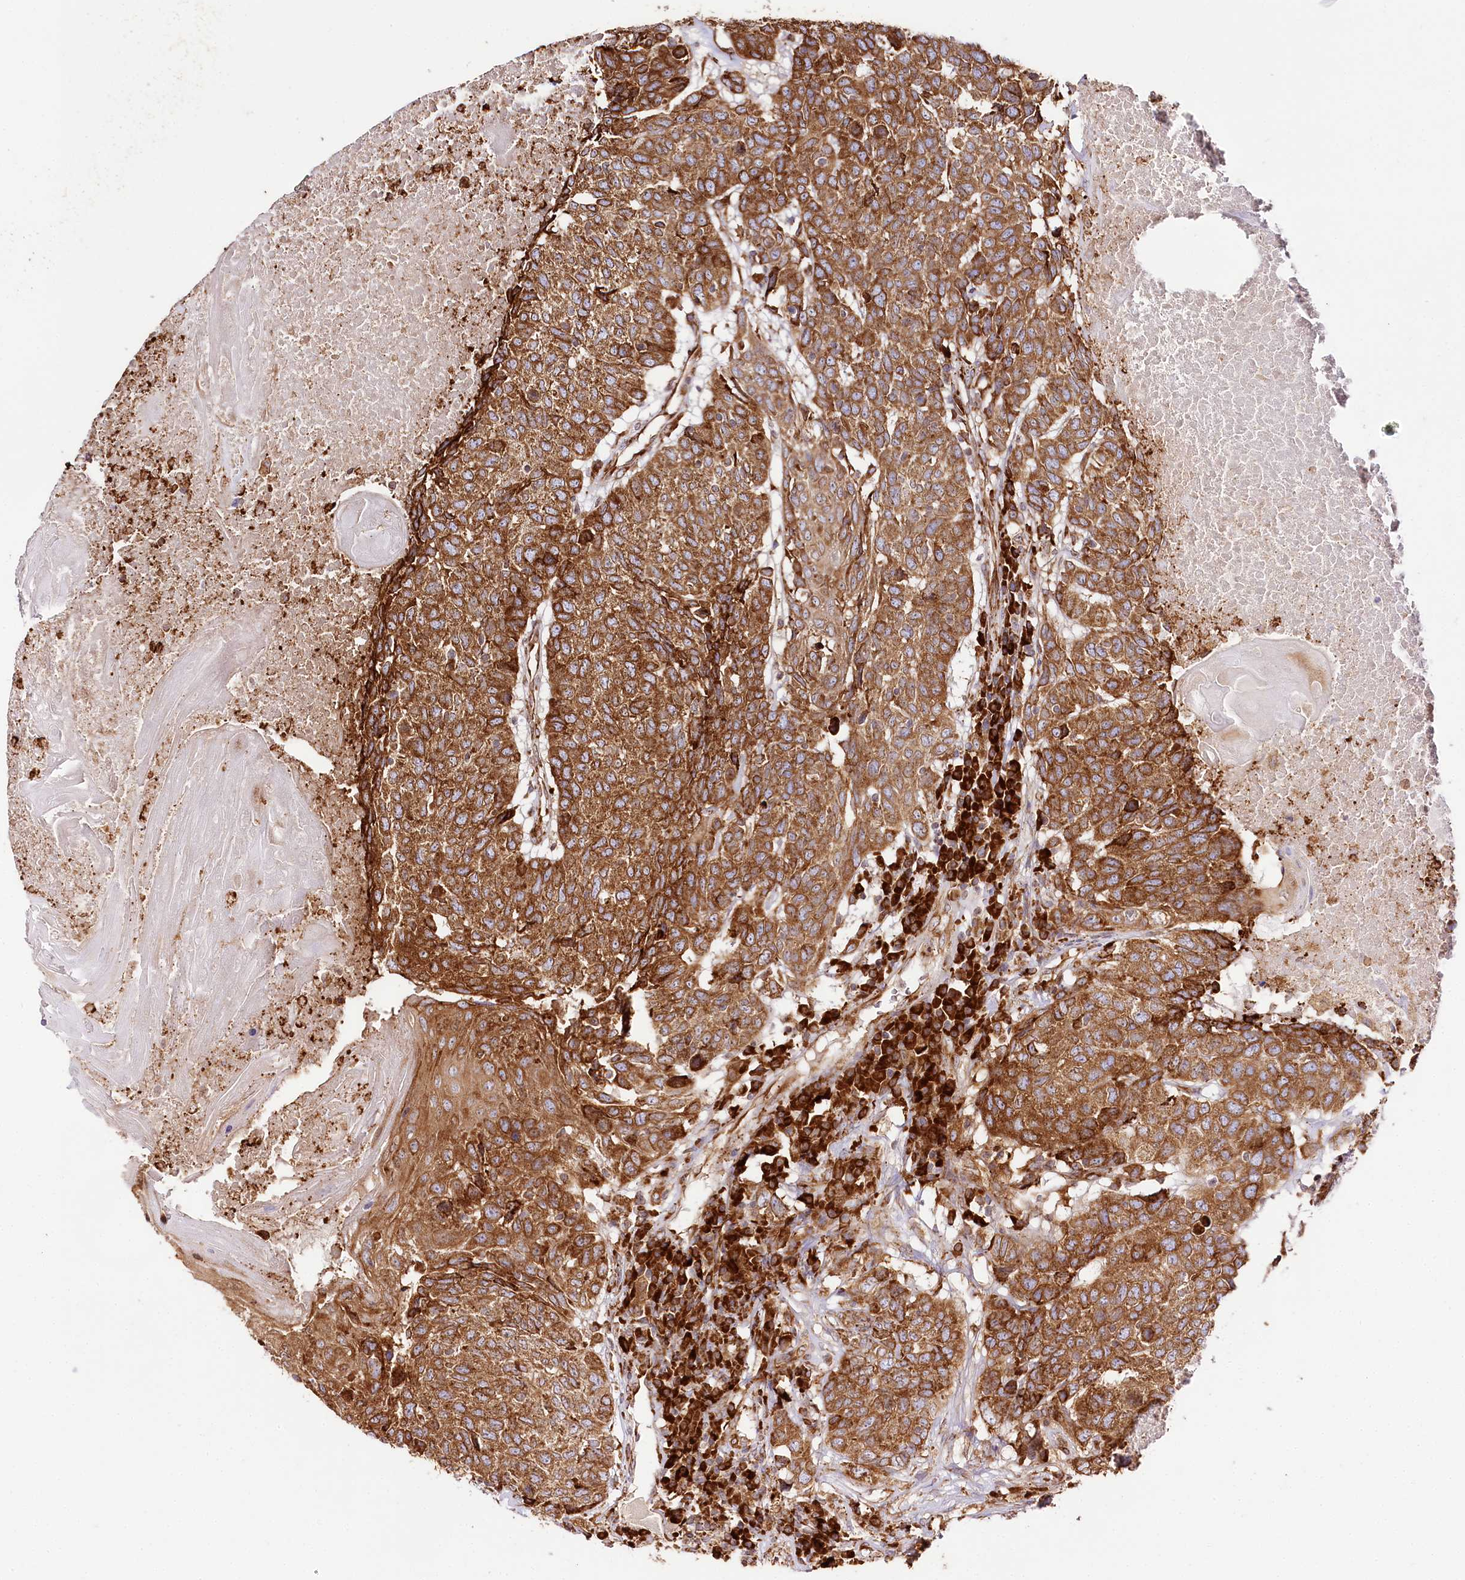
{"staining": {"intensity": "strong", "quantity": ">75%", "location": "cytoplasmic/membranous"}, "tissue": "head and neck cancer", "cell_type": "Tumor cells", "image_type": "cancer", "snomed": [{"axis": "morphology", "description": "Squamous cell carcinoma, NOS"}, {"axis": "topography", "description": "Head-Neck"}], "caption": "Immunohistochemistry of human squamous cell carcinoma (head and neck) shows high levels of strong cytoplasmic/membranous staining in approximately >75% of tumor cells. (Stains: DAB in brown, nuclei in blue, Microscopy: brightfield microscopy at high magnification).", "gene": "CNPY2", "patient": {"sex": "male", "age": 66}}